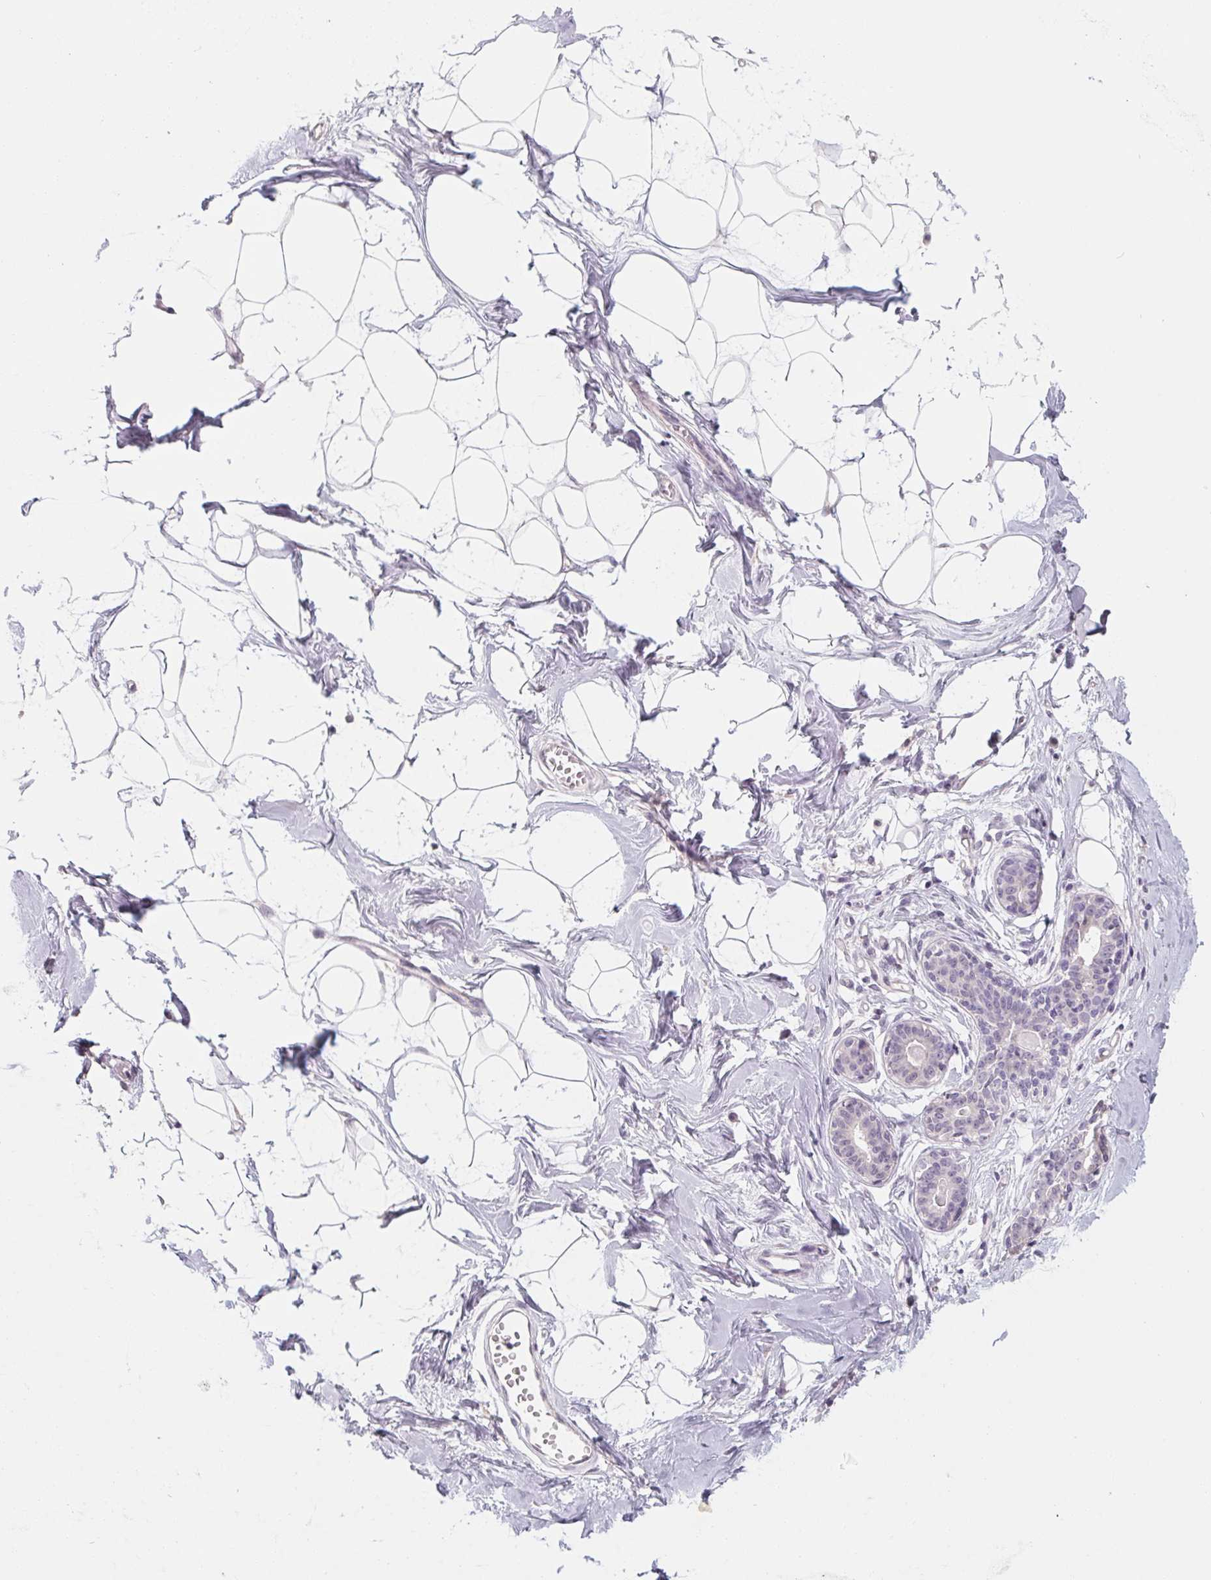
{"staining": {"intensity": "negative", "quantity": "none", "location": "none"}, "tissue": "breast", "cell_type": "Adipocytes", "image_type": "normal", "snomed": [{"axis": "morphology", "description": "Normal tissue, NOS"}, {"axis": "topography", "description": "Breast"}], "caption": "Immunohistochemistry histopathology image of unremarkable human breast stained for a protein (brown), which demonstrates no expression in adipocytes.", "gene": "CAPZA3", "patient": {"sex": "female", "age": 45}}